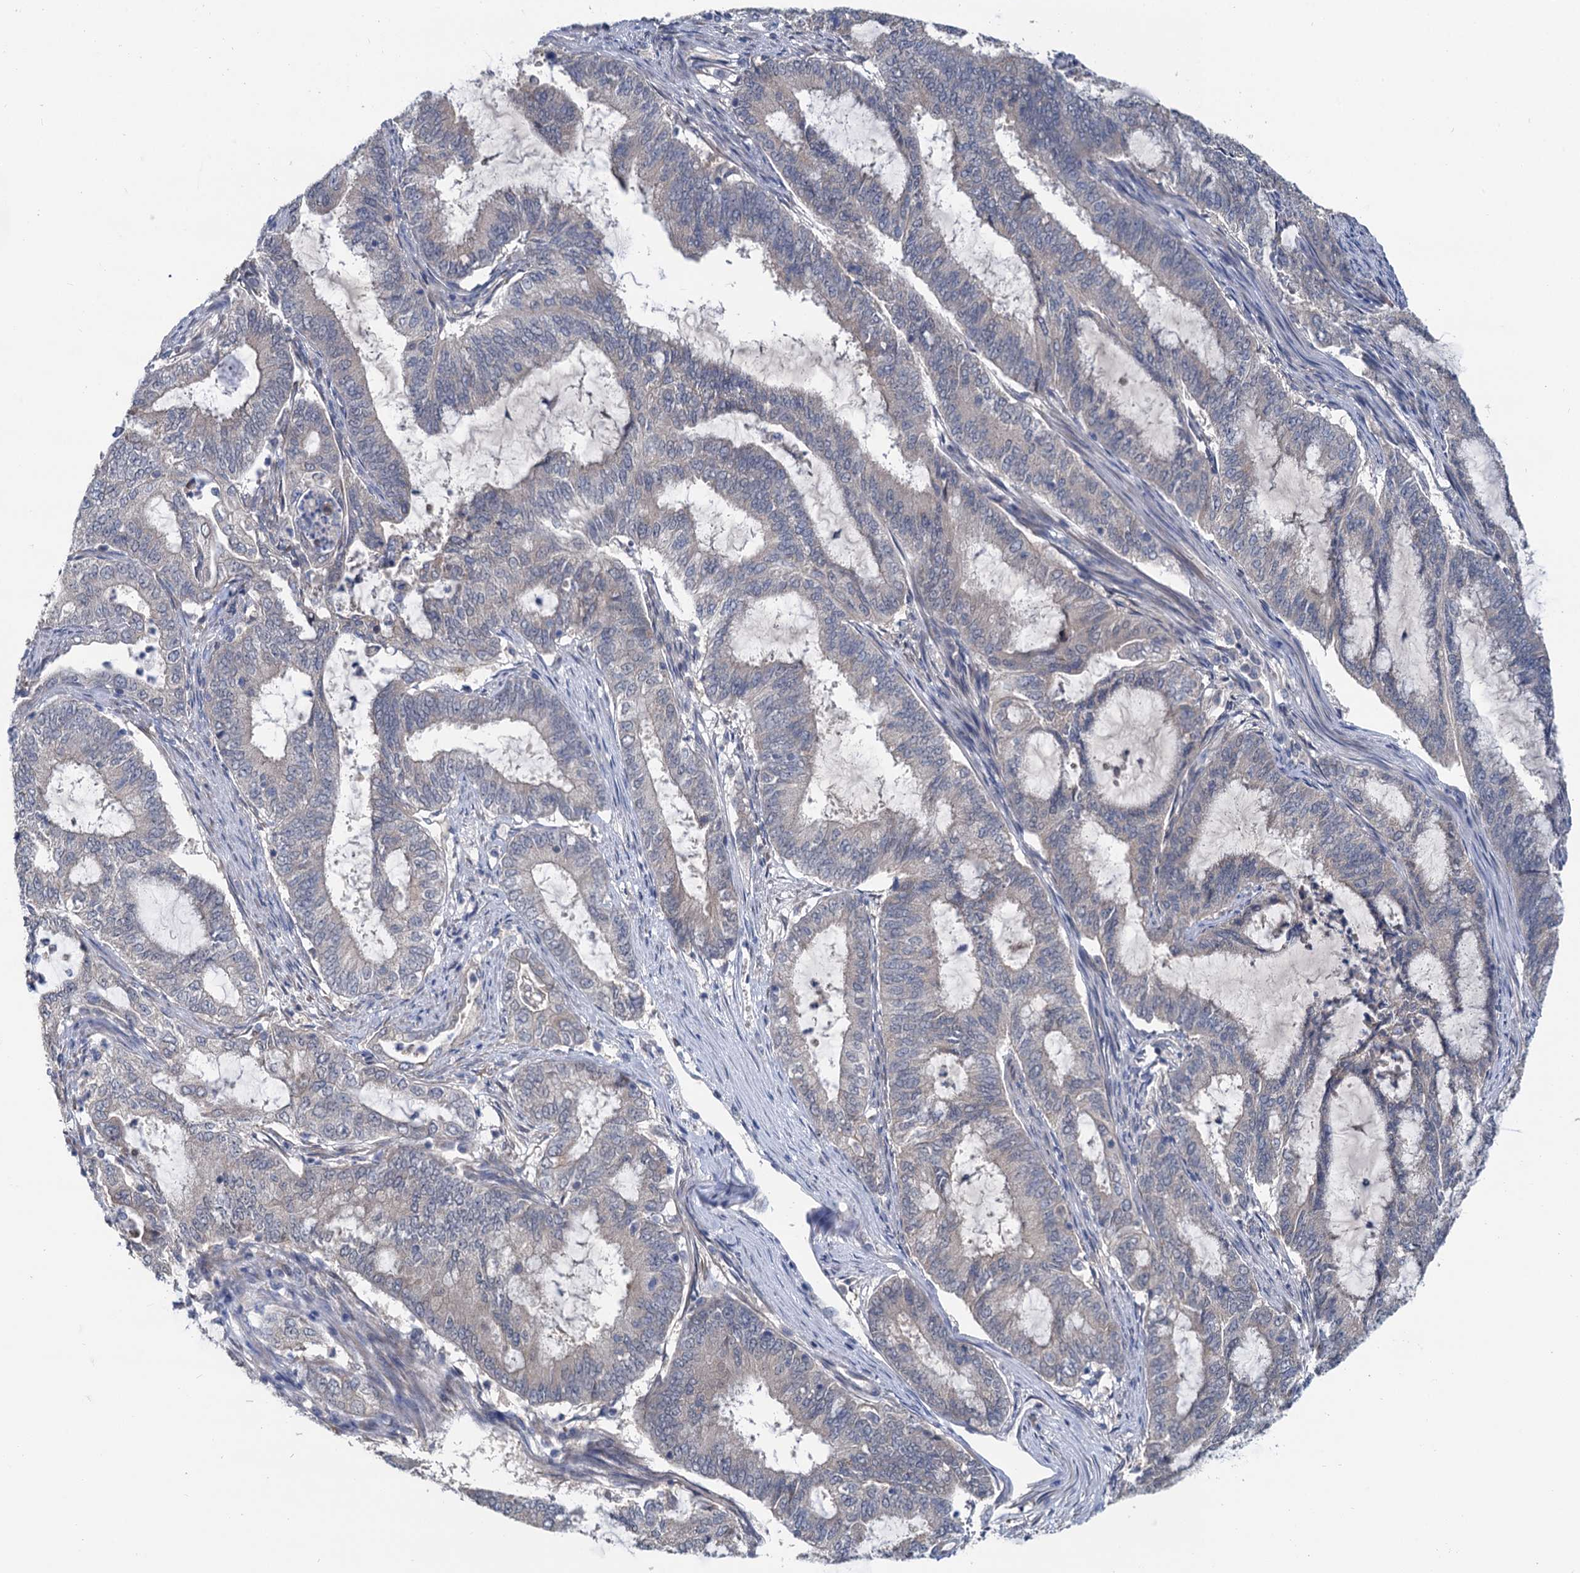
{"staining": {"intensity": "negative", "quantity": "none", "location": "none"}, "tissue": "endometrial cancer", "cell_type": "Tumor cells", "image_type": "cancer", "snomed": [{"axis": "morphology", "description": "Adenocarcinoma, NOS"}, {"axis": "topography", "description": "Endometrium"}], "caption": "Adenocarcinoma (endometrial) stained for a protein using immunohistochemistry (IHC) shows no staining tumor cells.", "gene": "ANKRD42", "patient": {"sex": "female", "age": 51}}